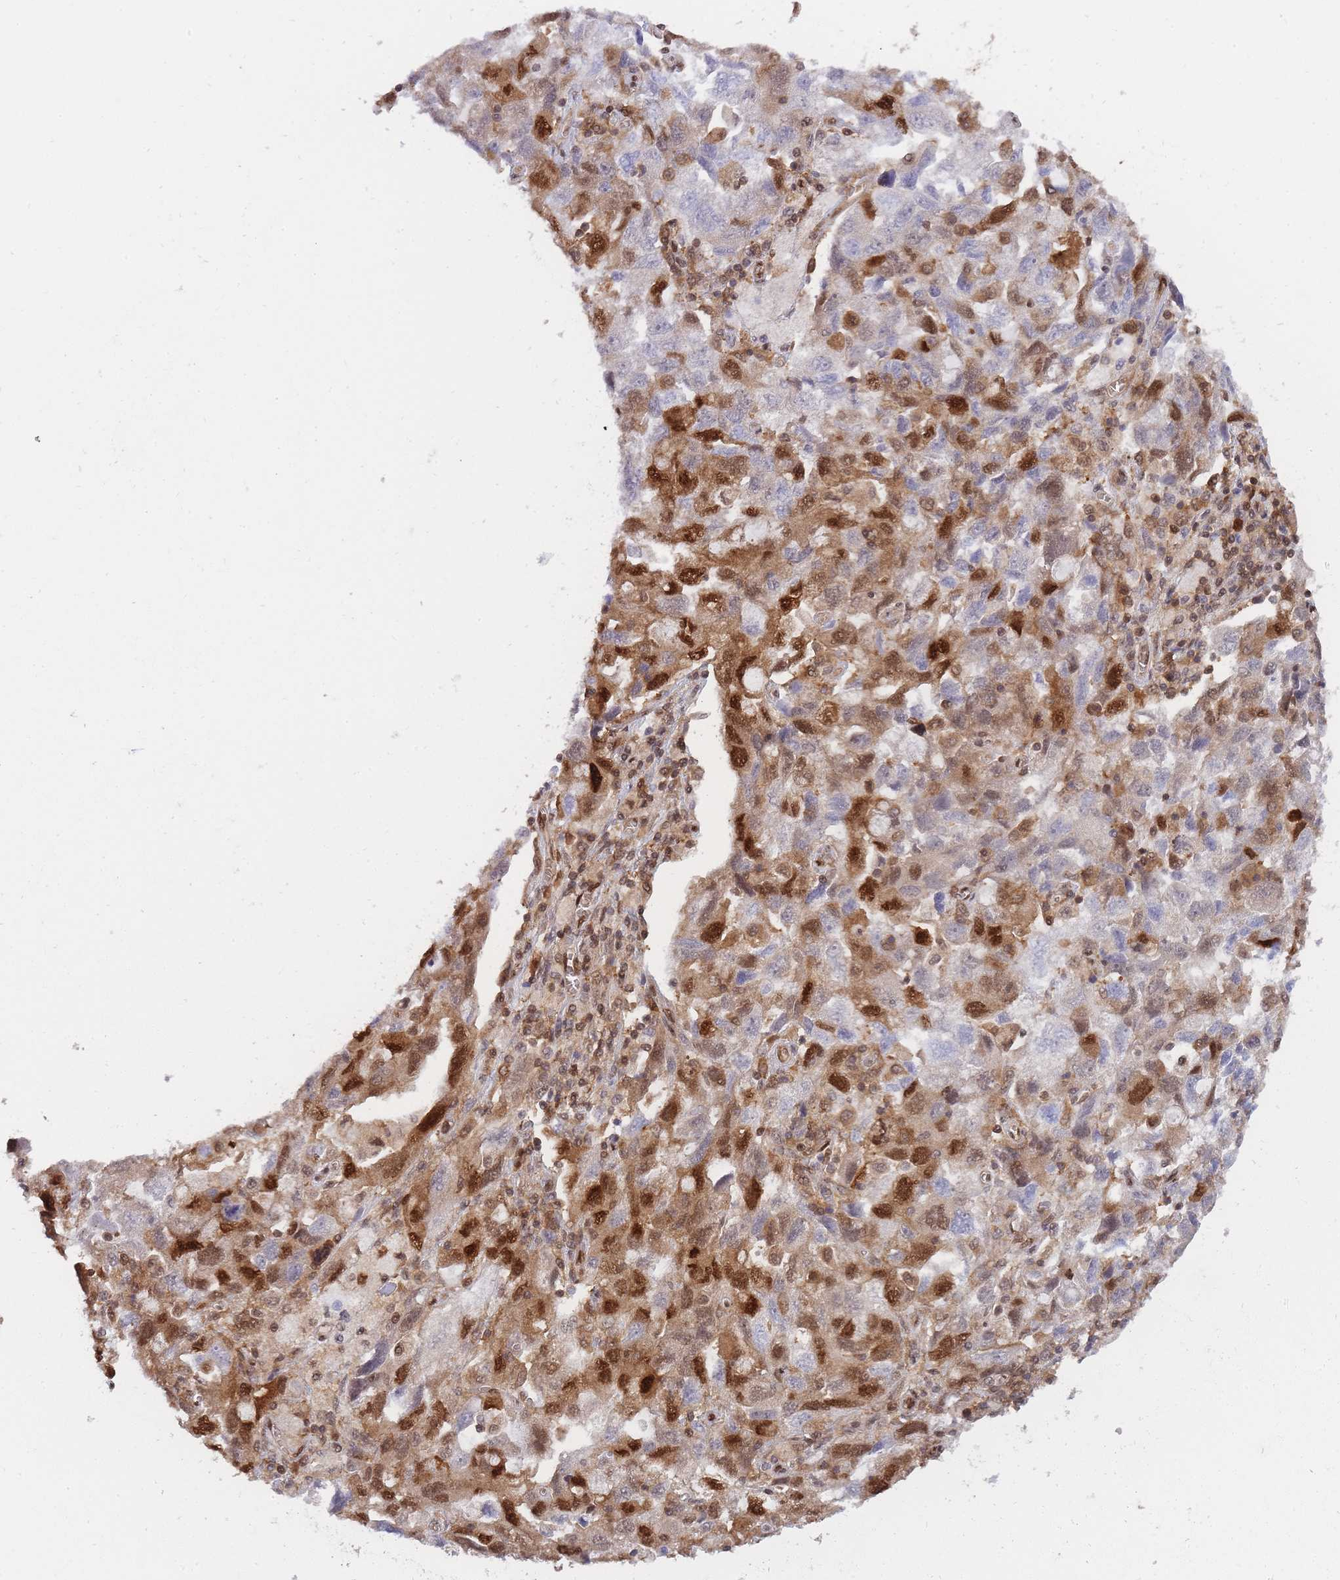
{"staining": {"intensity": "moderate", "quantity": ">75%", "location": "cytoplasmic/membranous,nuclear"}, "tissue": "ovarian cancer", "cell_type": "Tumor cells", "image_type": "cancer", "snomed": [{"axis": "morphology", "description": "Carcinoma, NOS"}, {"axis": "morphology", "description": "Cystadenocarcinoma, serous, NOS"}, {"axis": "topography", "description": "Ovary"}], "caption": "The micrograph displays immunohistochemical staining of serous cystadenocarcinoma (ovarian). There is moderate cytoplasmic/membranous and nuclear staining is seen in about >75% of tumor cells.", "gene": "NSFL1C", "patient": {"sex": "female", "age": 69}}